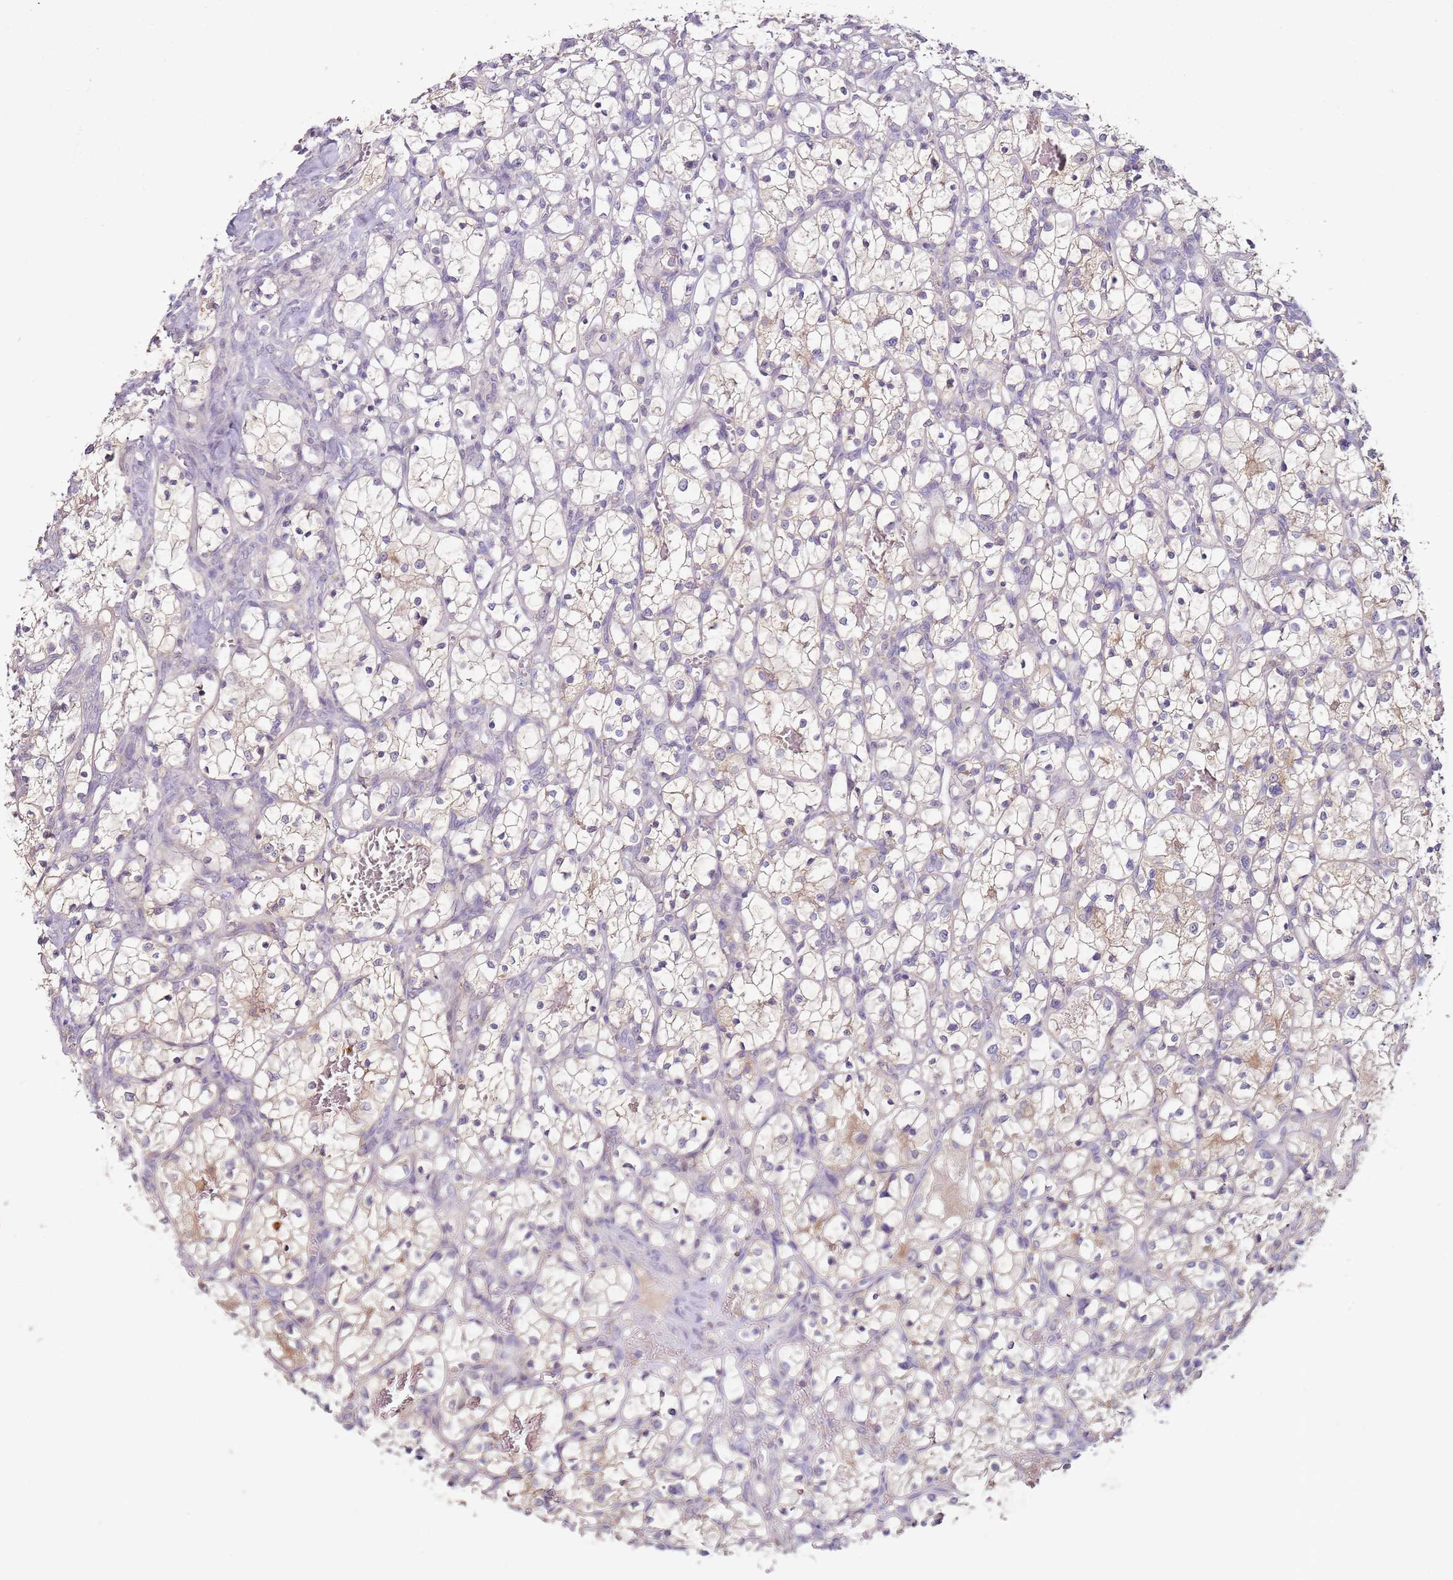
{"staining": {"intensity": "negative", "quantity": "none", "location": "none"}, "tissue": "renal cancer", "cell_type": "Tumor cells", "image_type": "cancer", "snomed": [{"axis": "morphology", "description": "Adenocarcinoma, NOS"}, {"axis": "topography", "description": "Kidney"}], "caption": "A photomicrograph of renal cancer stained for a protein displays no brown staining in tumor cells.", "gene": "MDH1", "patient": {"sex": "female", "age": 69}}